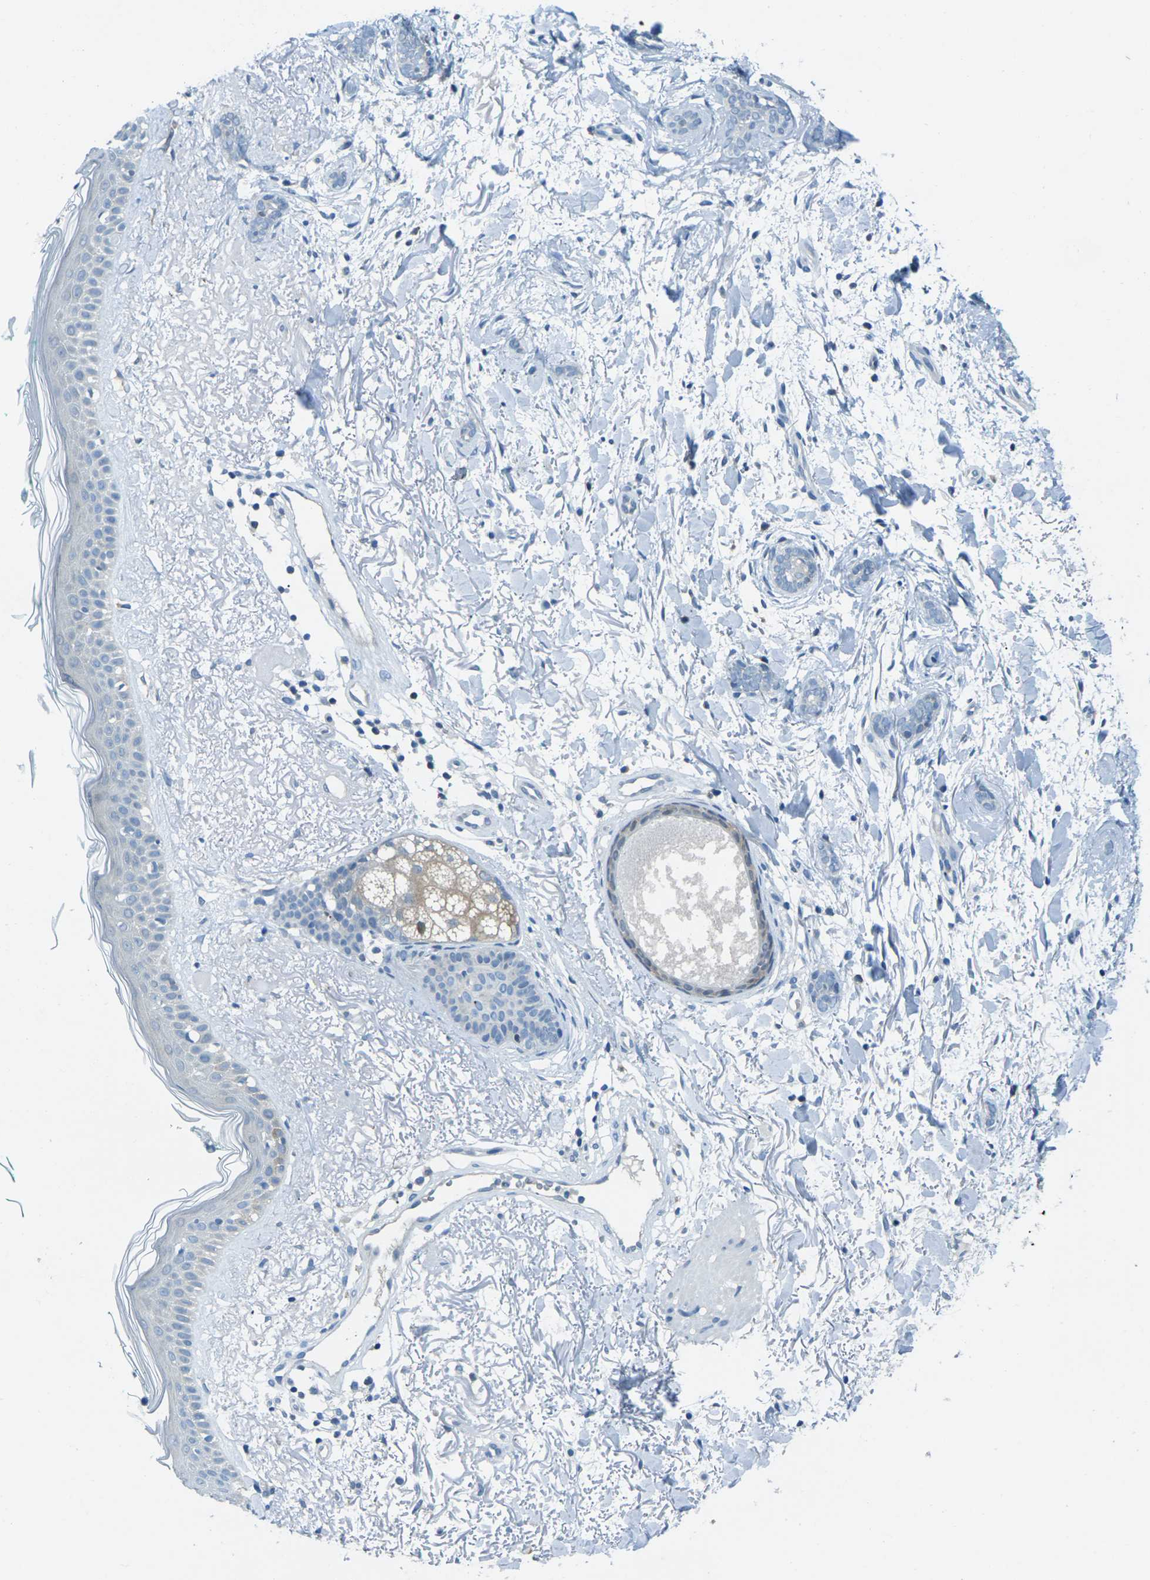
{"staining": {"intensity": "negative", "quantity": "none", "location": "none"}, "tissue": "skin cancer", "cell_type": "Tumor cells", "image_type": "cancer", "snomed": [{"axis": "morphology", "description": "Basal cell carcinoma"}, {"axis": "morphology", "description": "Adnexal tumor, benign"}, {"axis": "topography", "description": "Skin"}], "caption": "The histopathology image shows no significant staining in tumor cells of skin basal cell carcinoma.", "gene": "NANOS2", "patient": {"sex": "female", "age": 42}}